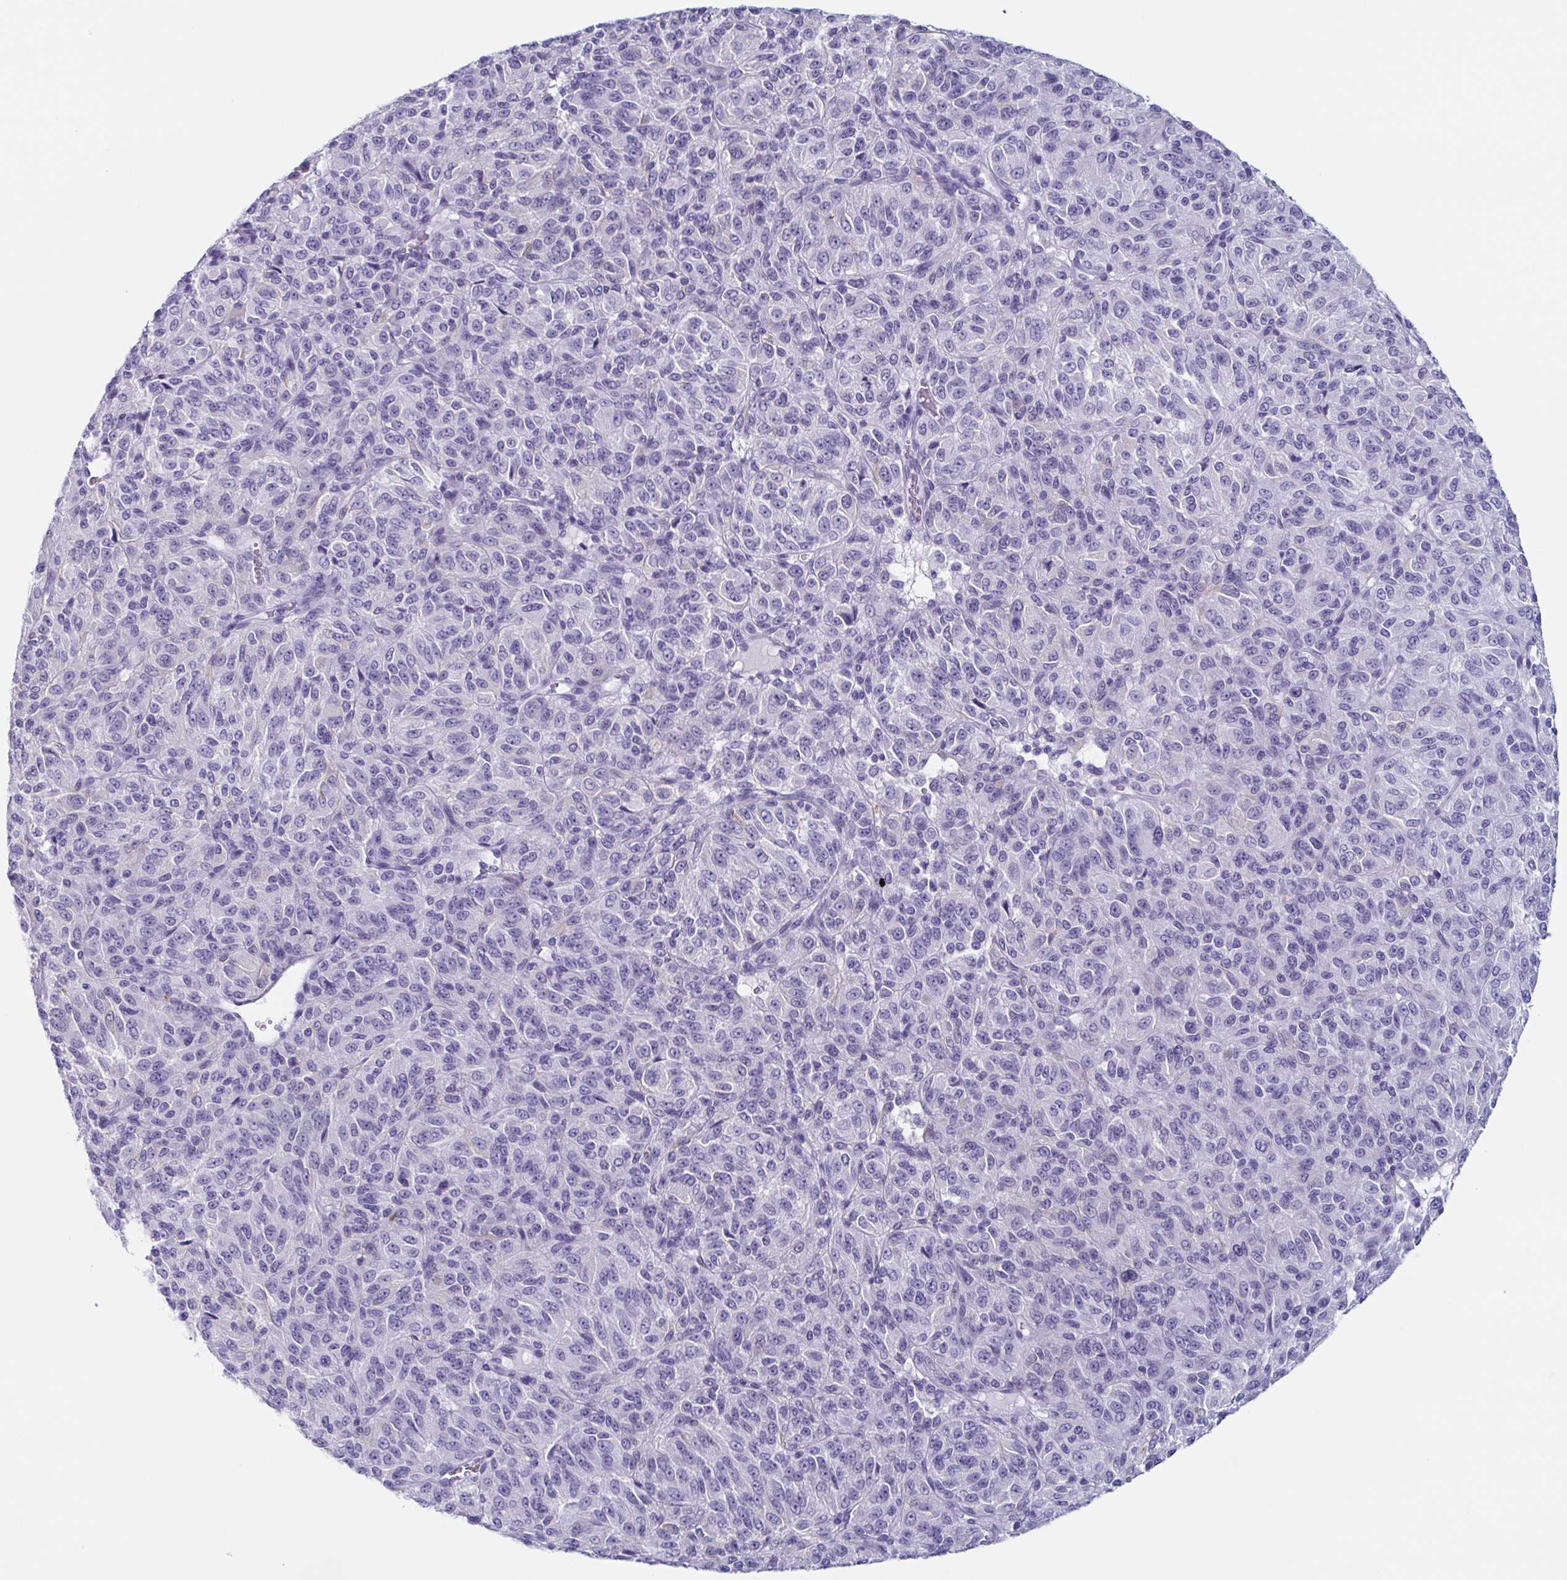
{"staining": {"intensity": "negative", "quantity": "none", "location": "none"}, "tissue": "melanoma", "cell_type": "Tumor cells", "image_type": "cancer", "snomed": [{"axis": "morphology", "description": "Malignant melanoma, Metastatic site"}, {"axis": "topography", "description": "Brain"}], "caption": "DAB (3,3'-diaminobenzidine) immunohistochemical staining of malignant melanoma (metastatic site) reveals no significant staining in tumor cells.", "gene": "ENKUR", "patient": {"sex": "female", "age": 56}}